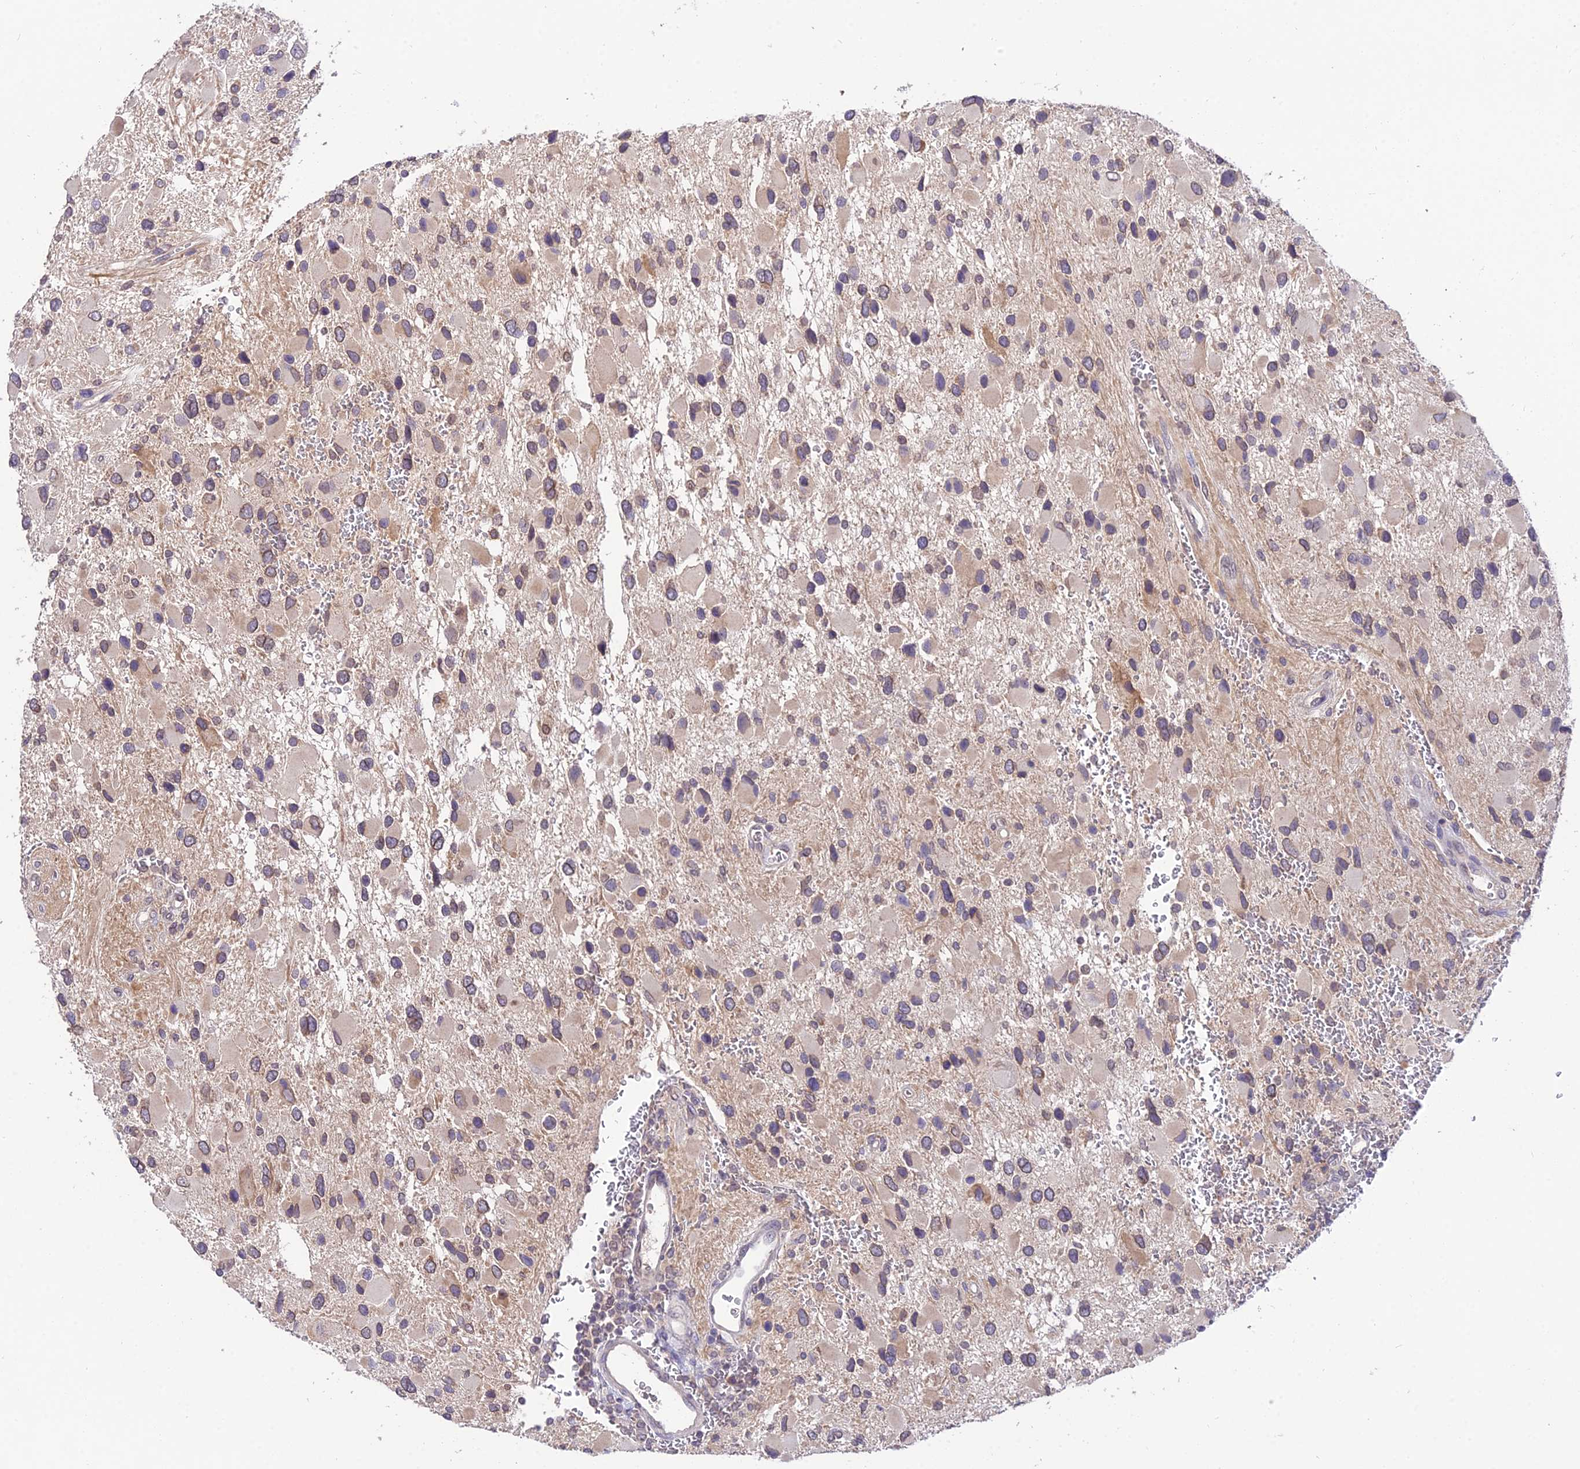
{"staining": {"intensity": "moderate", "quantity": "<25%", "location": "nuclear"}, "tissue": "glioma", "cell_type": "Tumor cells", "image_type": "cancer", "snomed": [{"axis": "morphology", "description": "Glioma, malignant, High grade"}, {"axis": "topography", "description": "Brain"}], "caption": "DAB immunohistochemical staining of human glioma exhibits moderate nuclear protein expression in about <25% of tumor cells.", "gene": "PGK1", "patient": {"sex": "male", "age": 53}}